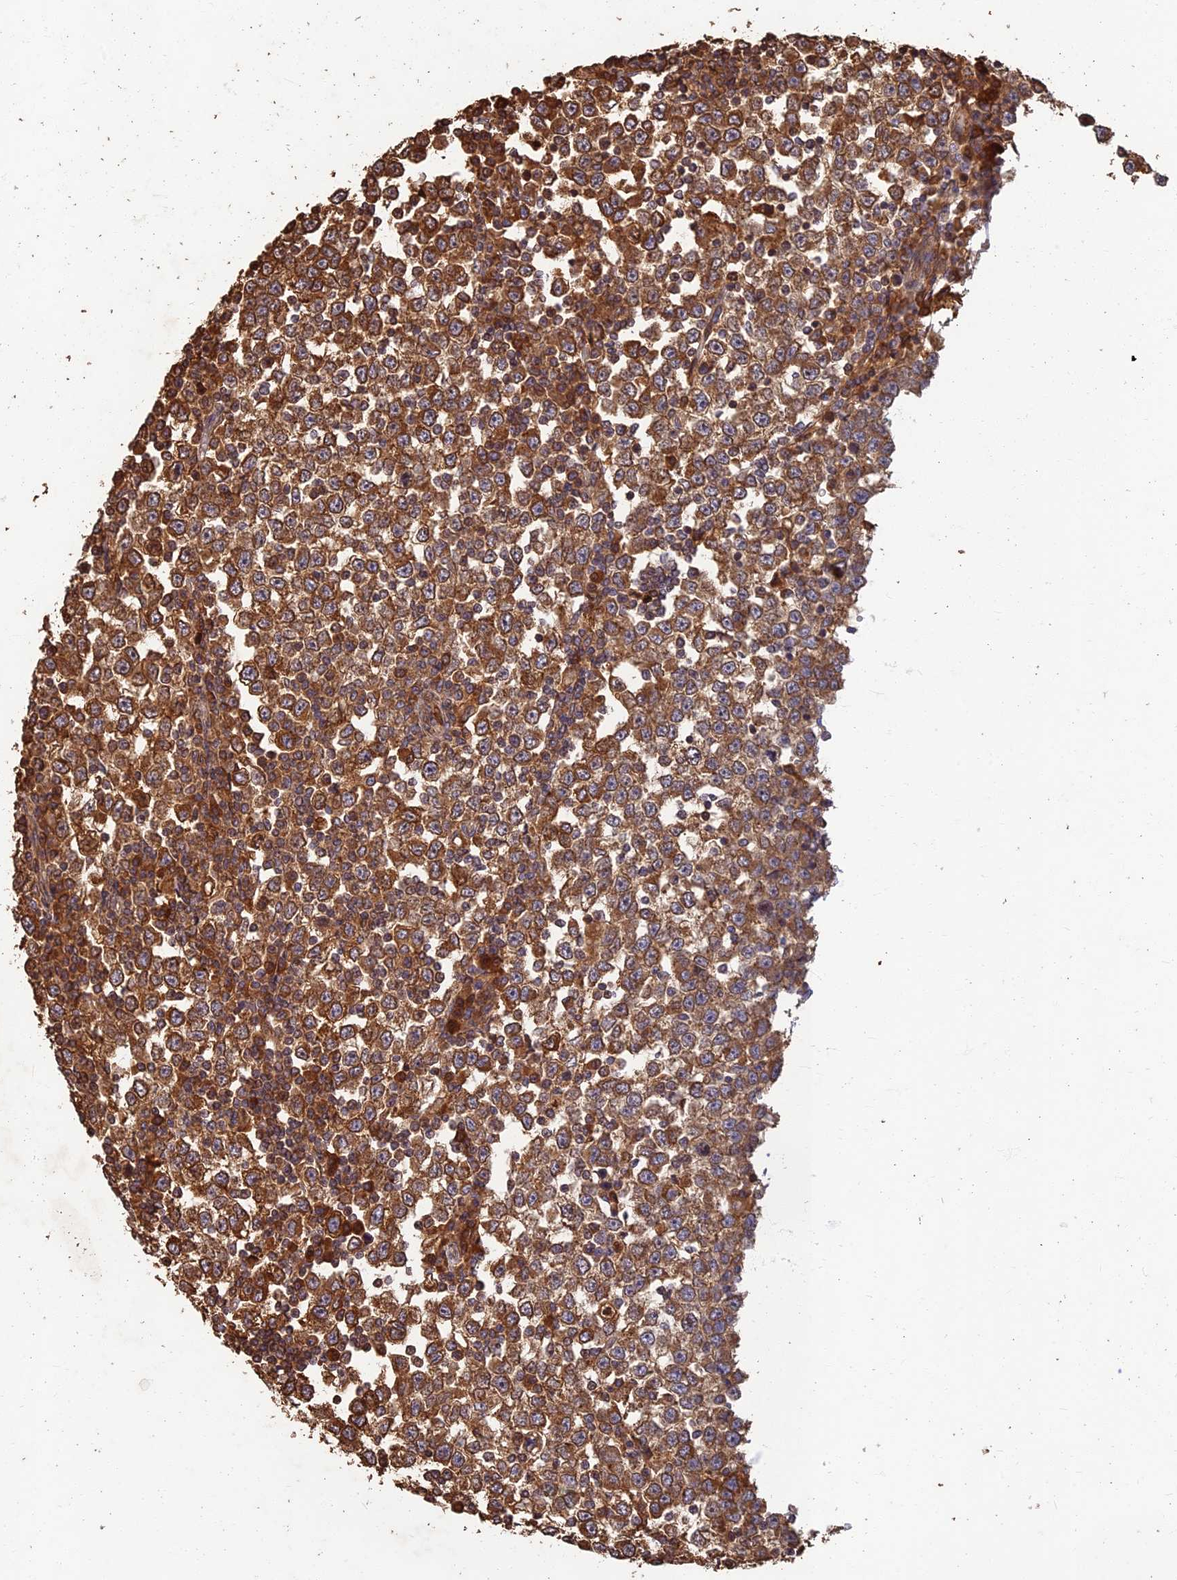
{"staining": {"intensity": "moderate", "quantity": ">75%", "location": "cytoplasmic/membranous"}, "tissue": "testis cancer", "cell_type": "Tumor cells", "image_type": "cancer", "snomed": [{"axis": "morphology", "description": "Seminoma, NOS"}, {"axis": "topography", "description": "Testis"}], "caption": "Immunohistochemical staining of seminoma (testis) shows medium levels of moderate cytoplasmic/membranous protein expression in about >75% of tumor cells. The staining is performed using DAB brown chromogen to label protein expression. The nuclei are counter-stained blue using hematoxylin.", "gene": "CORO1C", "patient": {"sex": "male", "age": 65}}